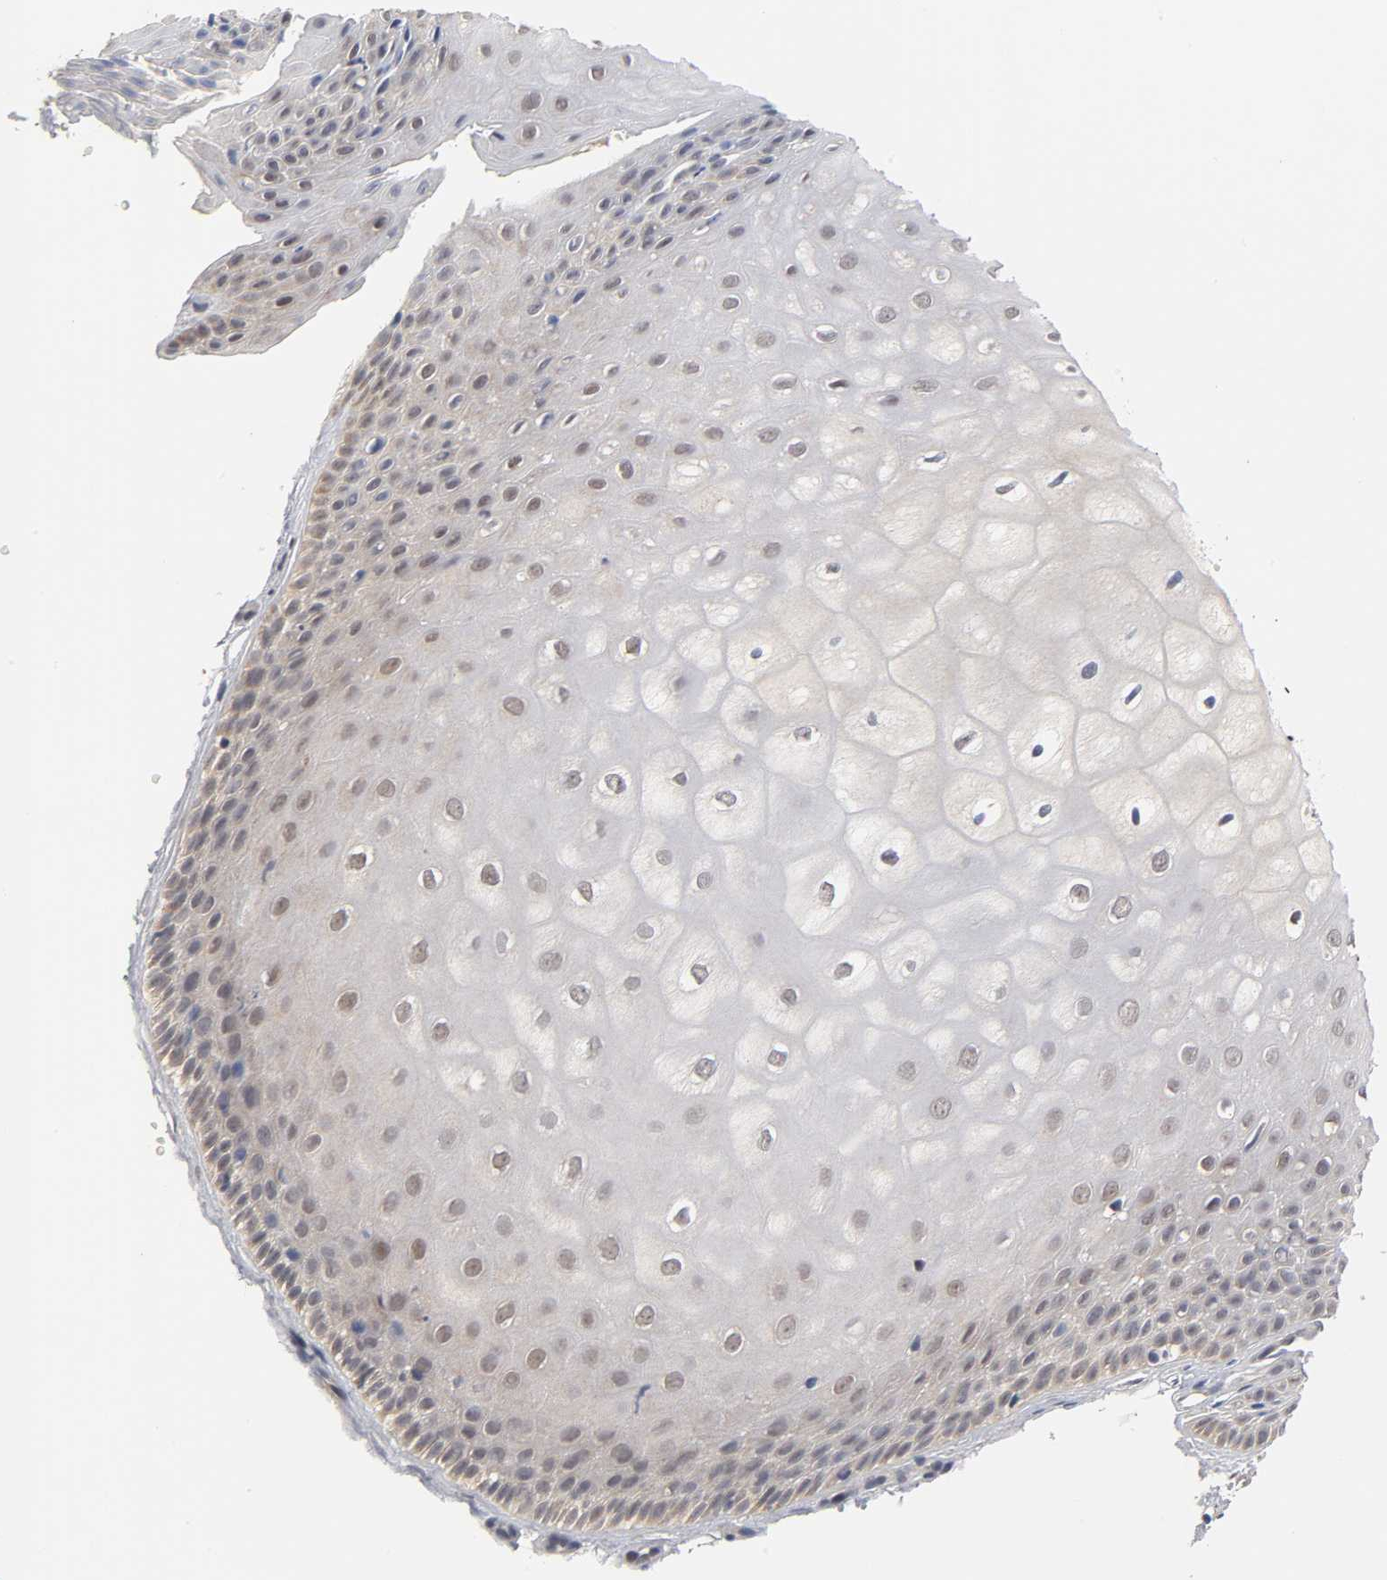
{"staining": {"intensity": "moderate", "quantity": ">75%", "location": "cytoplasmic/membranous,nuclear"}, "tissue": "cervix", "cell_type": "Glandular cells", "image_type": "normal", "snomed": [{"axis": "morphology", "description": "Normal tissue, NOS"}, {"axis": "topography", "description": "Cervix"}], "caption": "Immunohistochemistry (IHC) of benign human cervix displays medium levels of moderate cytoplasmic/membranous,nuclear positivity in about >75% of glandular cells.", "gene": "GSTZ1", "patient": {"sex": "female", "age": 55}}